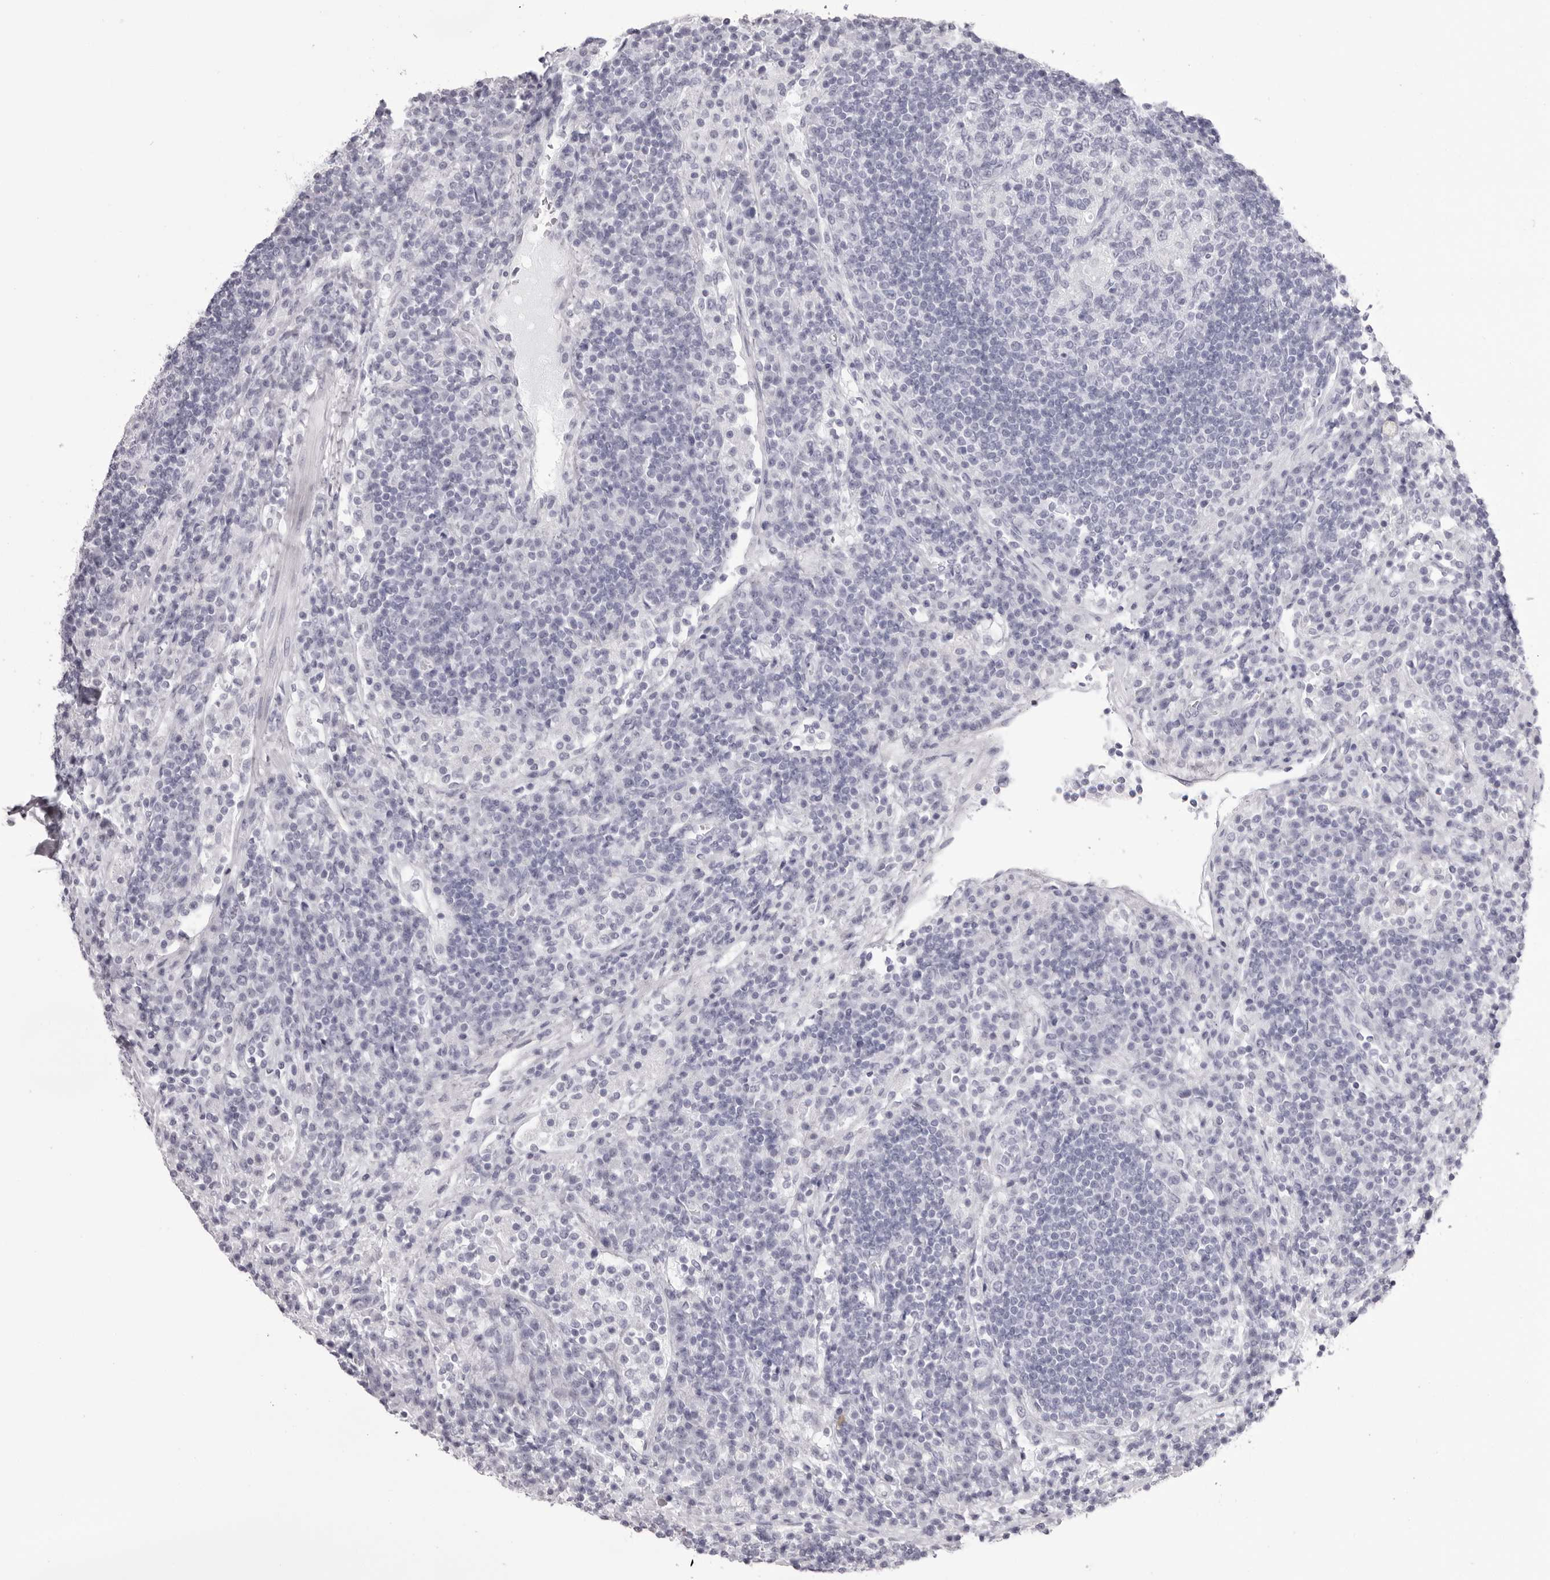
{"staining": {"intensity": "negative", "quantity": "none", "location": "none"}, "tissue": "lymph node", "cell_type": "Germinal center cells", "image_type": "normal", "snomed": [{"axis": "morphology", "description": "Normal tissue, NOS"}, {"axis": "topography", "description": "Lymph node"}], "caption": "There is no significant positivity in germinal center cells of lymph node. The staining was performed using DAB to visualize the protein expression in brown, while the nuclei were stained in blue with hematoxylin (Magnification: 20x).", "gene": "TMOD4", "patient": {"sex": "female", "age": 53}}